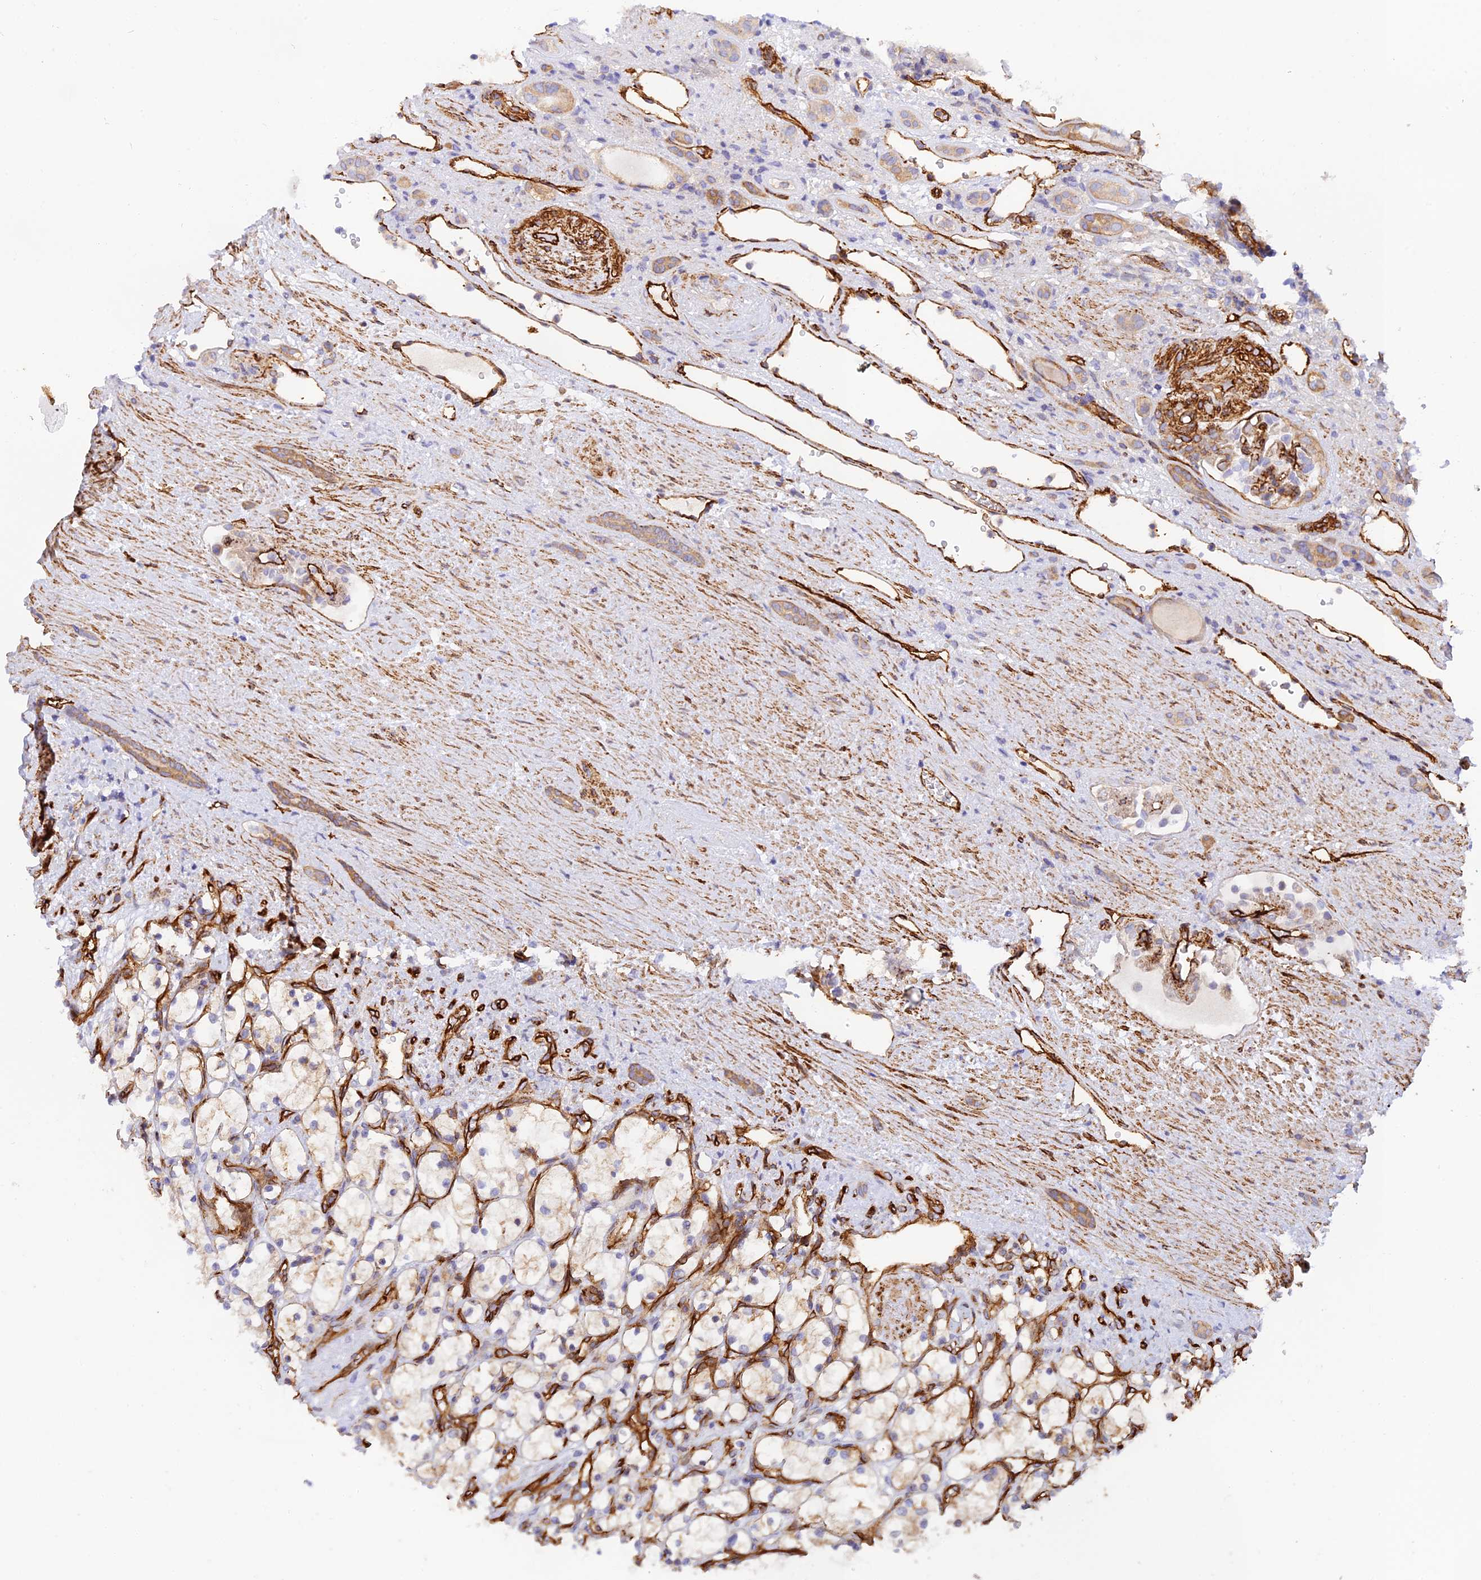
{"staining": {"intensity": "weak", "quantity": "<25%", "location": "cytoplasmic/membranous"}, "tissue": "renal cancer", "cell_type": "Tumor cells", "image_type": "cancer", "snomed": [{"axis": "morphology", "description": "Adenocarcinoma, NOS"}, {"axis": "topography", "description": "Kidney"}], "caption": "IHC photomicrograph of renal adenocarcinoma stained for a protein (brown), which shows no staining in tumor cells. (DAB (3,3'-diaminobenzidine) immunohistochemistry (IHC), high magnification).", "gene": "MYO9A", "patient": {"sex": "female", "age": 69}}